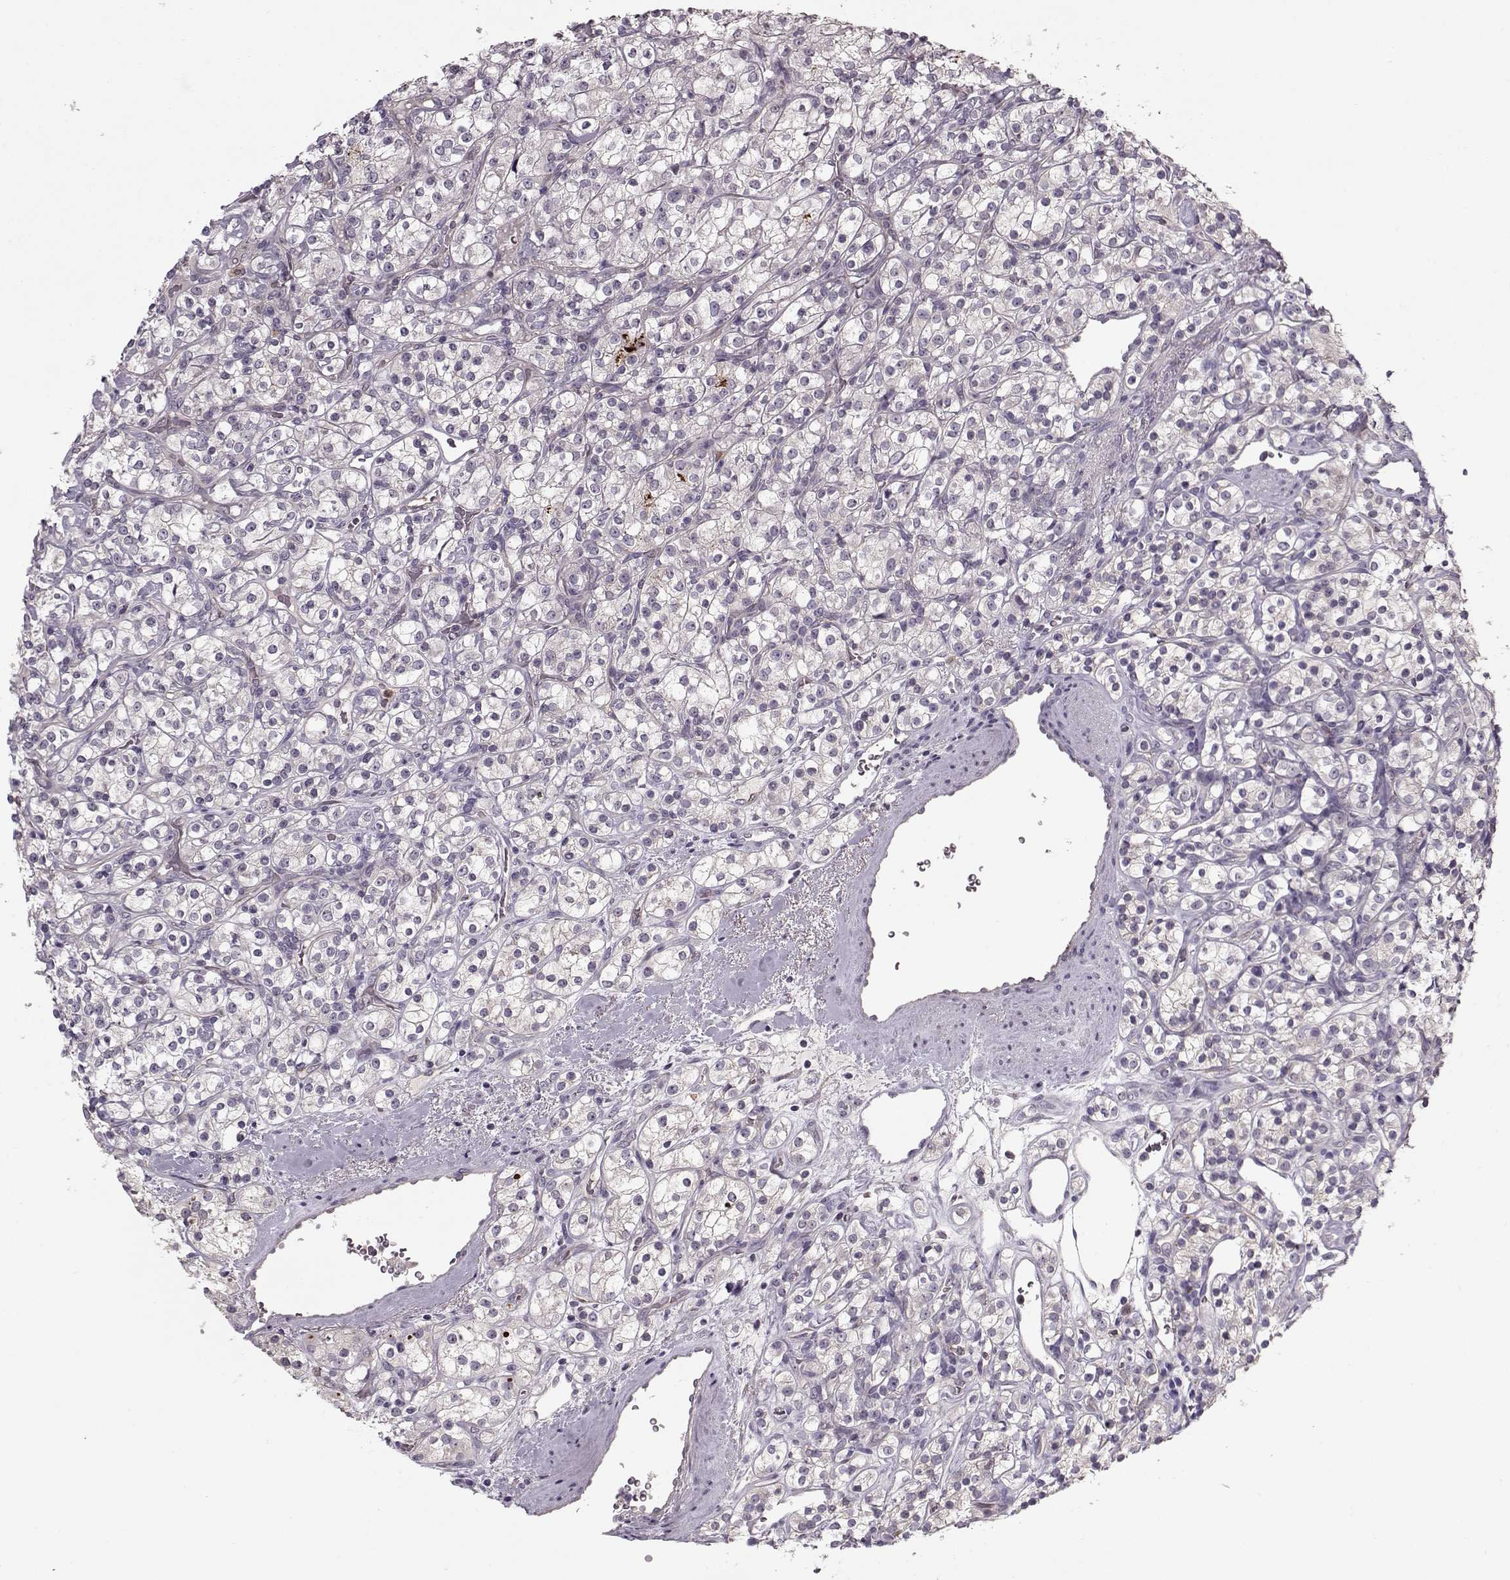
{"staining": {"intensity": "negative", "quantity": "none", "location": "none"}, "tissue": "renal cancer", "cell_type": "Tumor cells", "image_type": "cancer", "snomed": [{"axis": "morphology", "description": "Adenocarcinoma, NOS"}, {"axis": "topography", "description": "Kidney"}], "caption": "This is an immunohistochemistry (IHC) histopathology image of human renal cancer. There is no expression in tumor cells.", "gene": "ACOT11", "patient": {"sex": "male", "age": 77}}